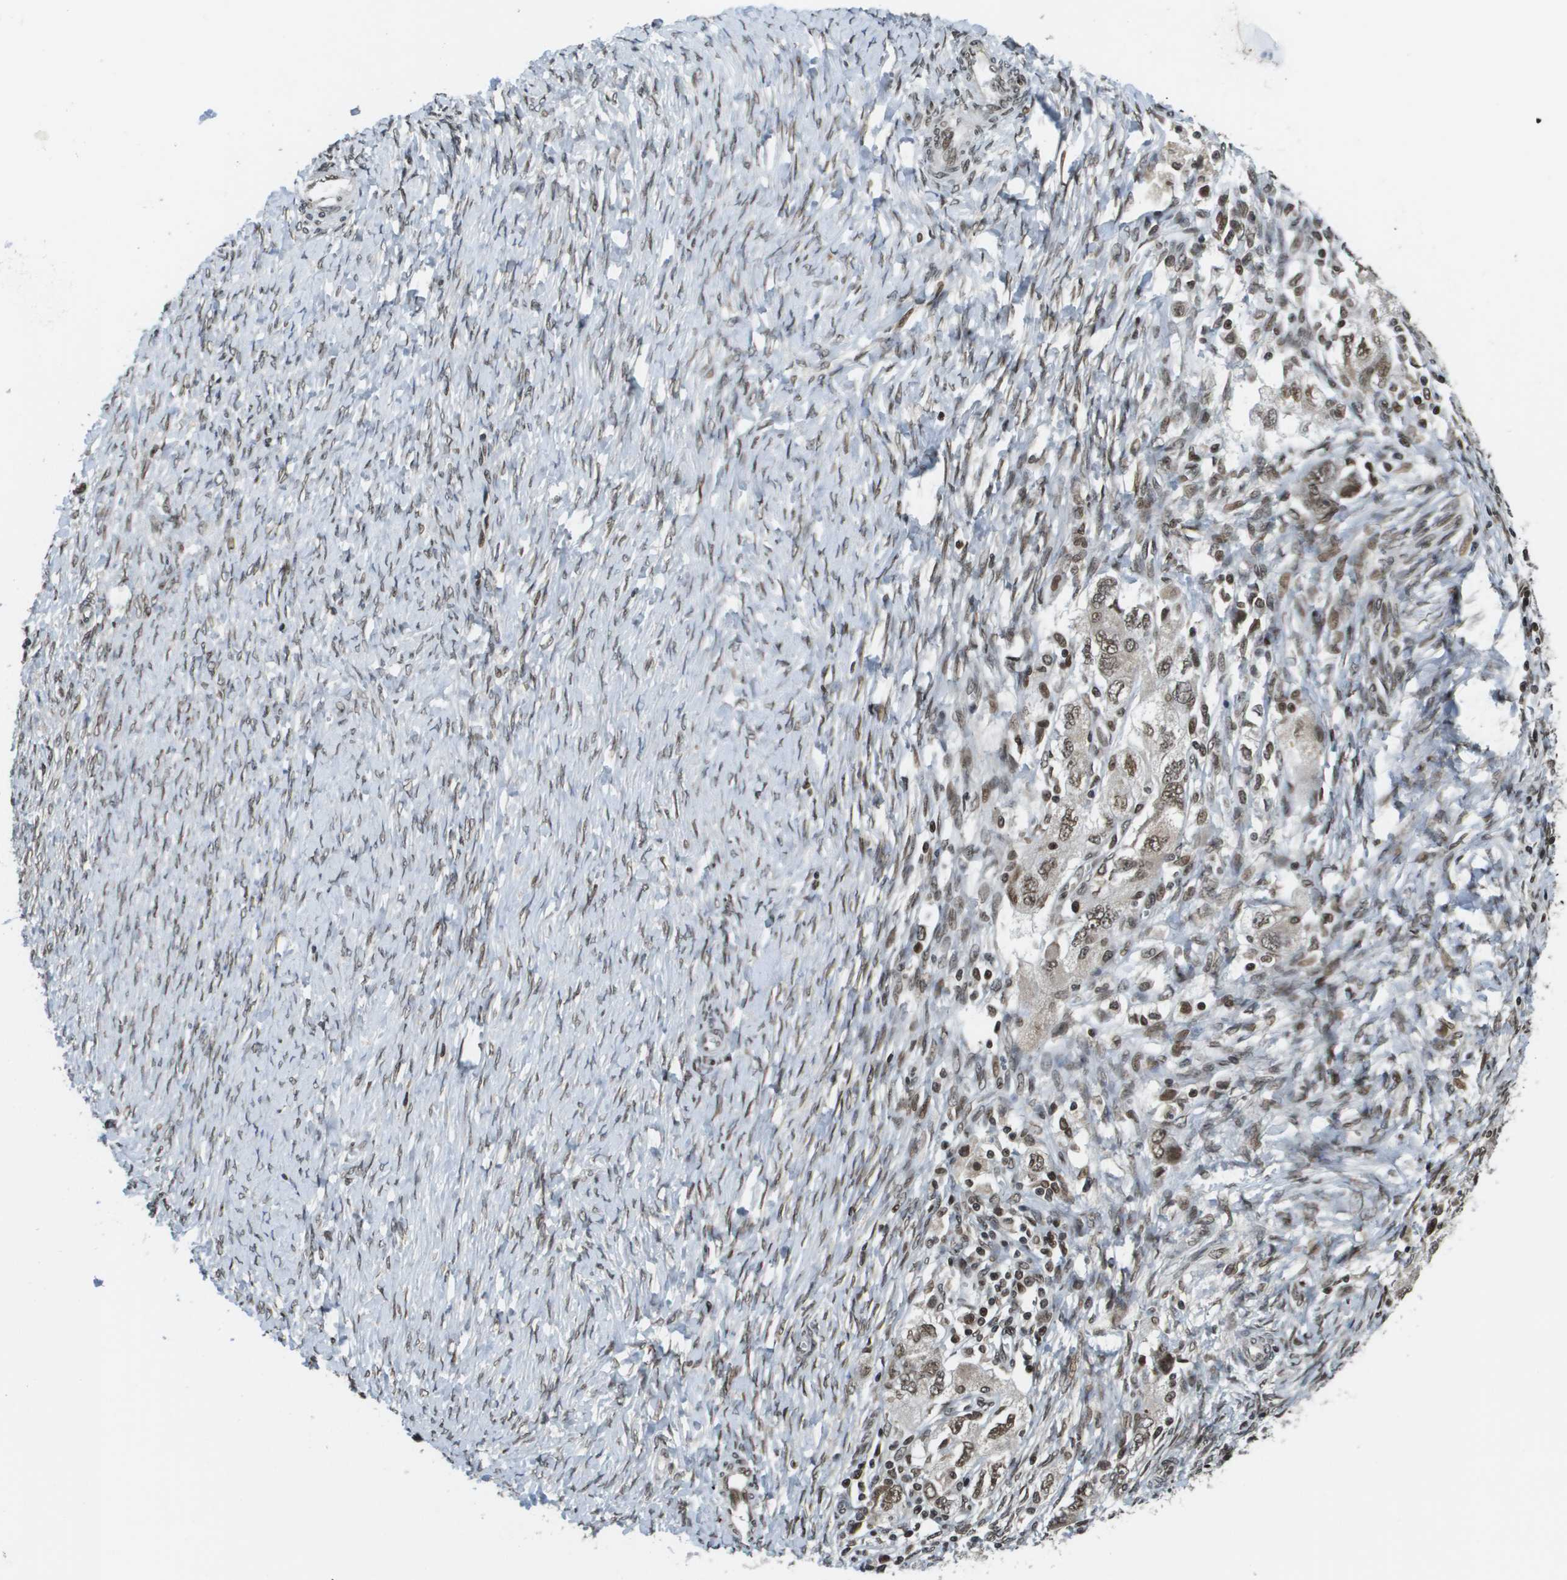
{"staining": {"intensity": "moderate", "quantity": ">75%", "location": "nuclear"}, "tissue": "ovarian cancer", "cell_type": "Tumor cells", "image_type": "cancer", "snomed": [{"axis": "morphology", "description": "Carcinoma, NOS"}, {"axis": "morphology", "description": "Cystadenocarcinoma, serous, NOS"}, {"axis": "topography", "description": "Ovary"}], "caption": "High-power microscopy captured an IHC micrograph of ovarian carcinoma, revealing moderate nuclear positivity in approximately >75% of tumor cells.", "gene": "RECQL4", "patient": {"sex": "female", "age": 69}}